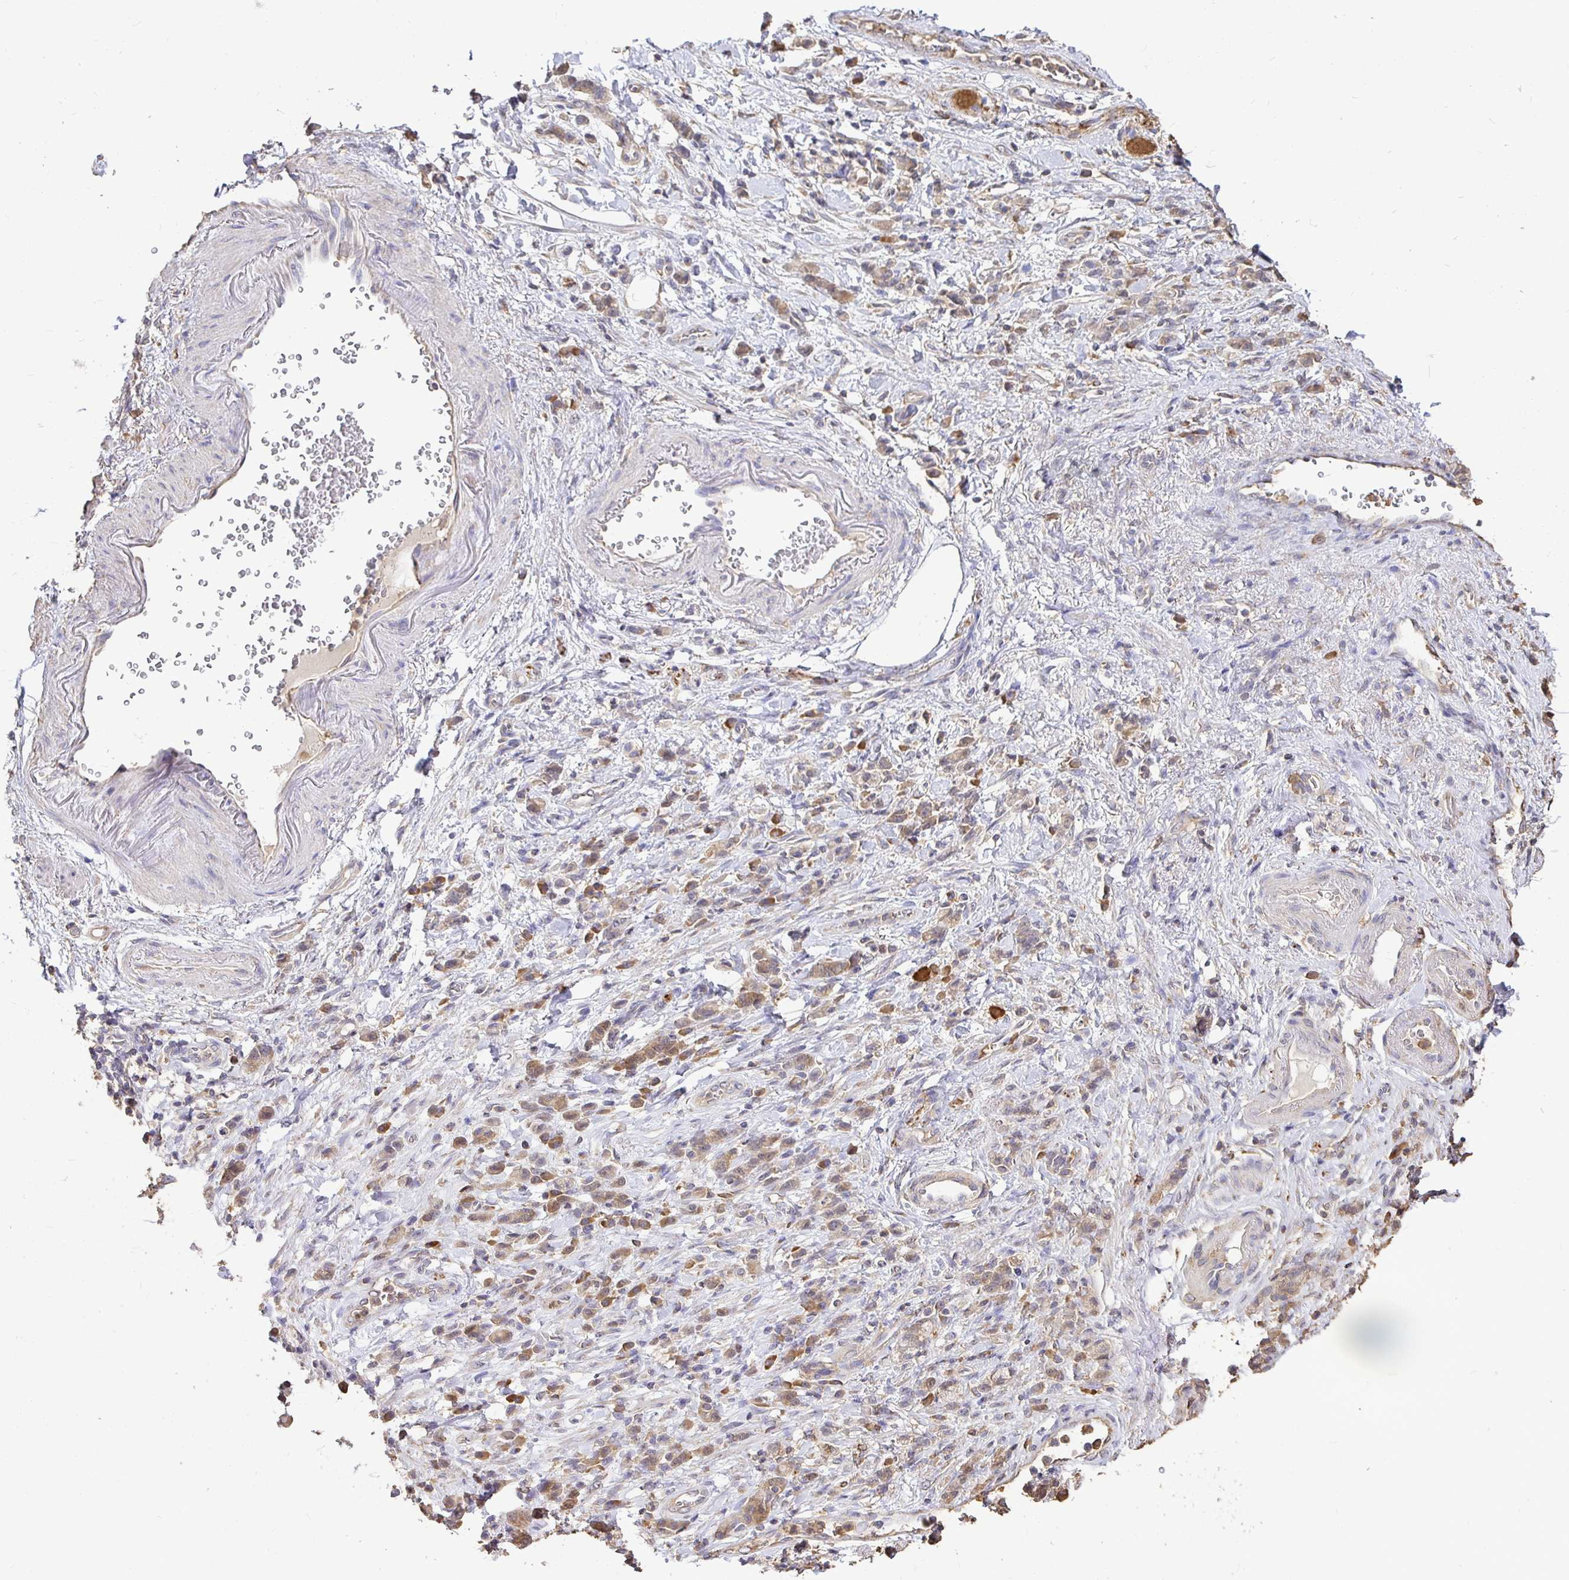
{"staining": {"intensity": "moderate", "quantity": ">75%", "location": "cytoplasmic/membranous"}, "tissue": "stomach cancer", "cell_type": "Tumor cells", "image_type": "cancer", "snomed": [{"axis": "morphology", "description": "Adenocarcinoma, NOS"}, {"axis": "topography", "description": "Stomach"}], "caption": "The image shows immunohistochemical staining of adenocarcinoma (stomach). There is moderate cytoplasmic/membranous positivity is seen in approximately >75% of tumor cells.", "gene": "MAPK8IP3", "patient": {"sex": "male", "age": 77}}